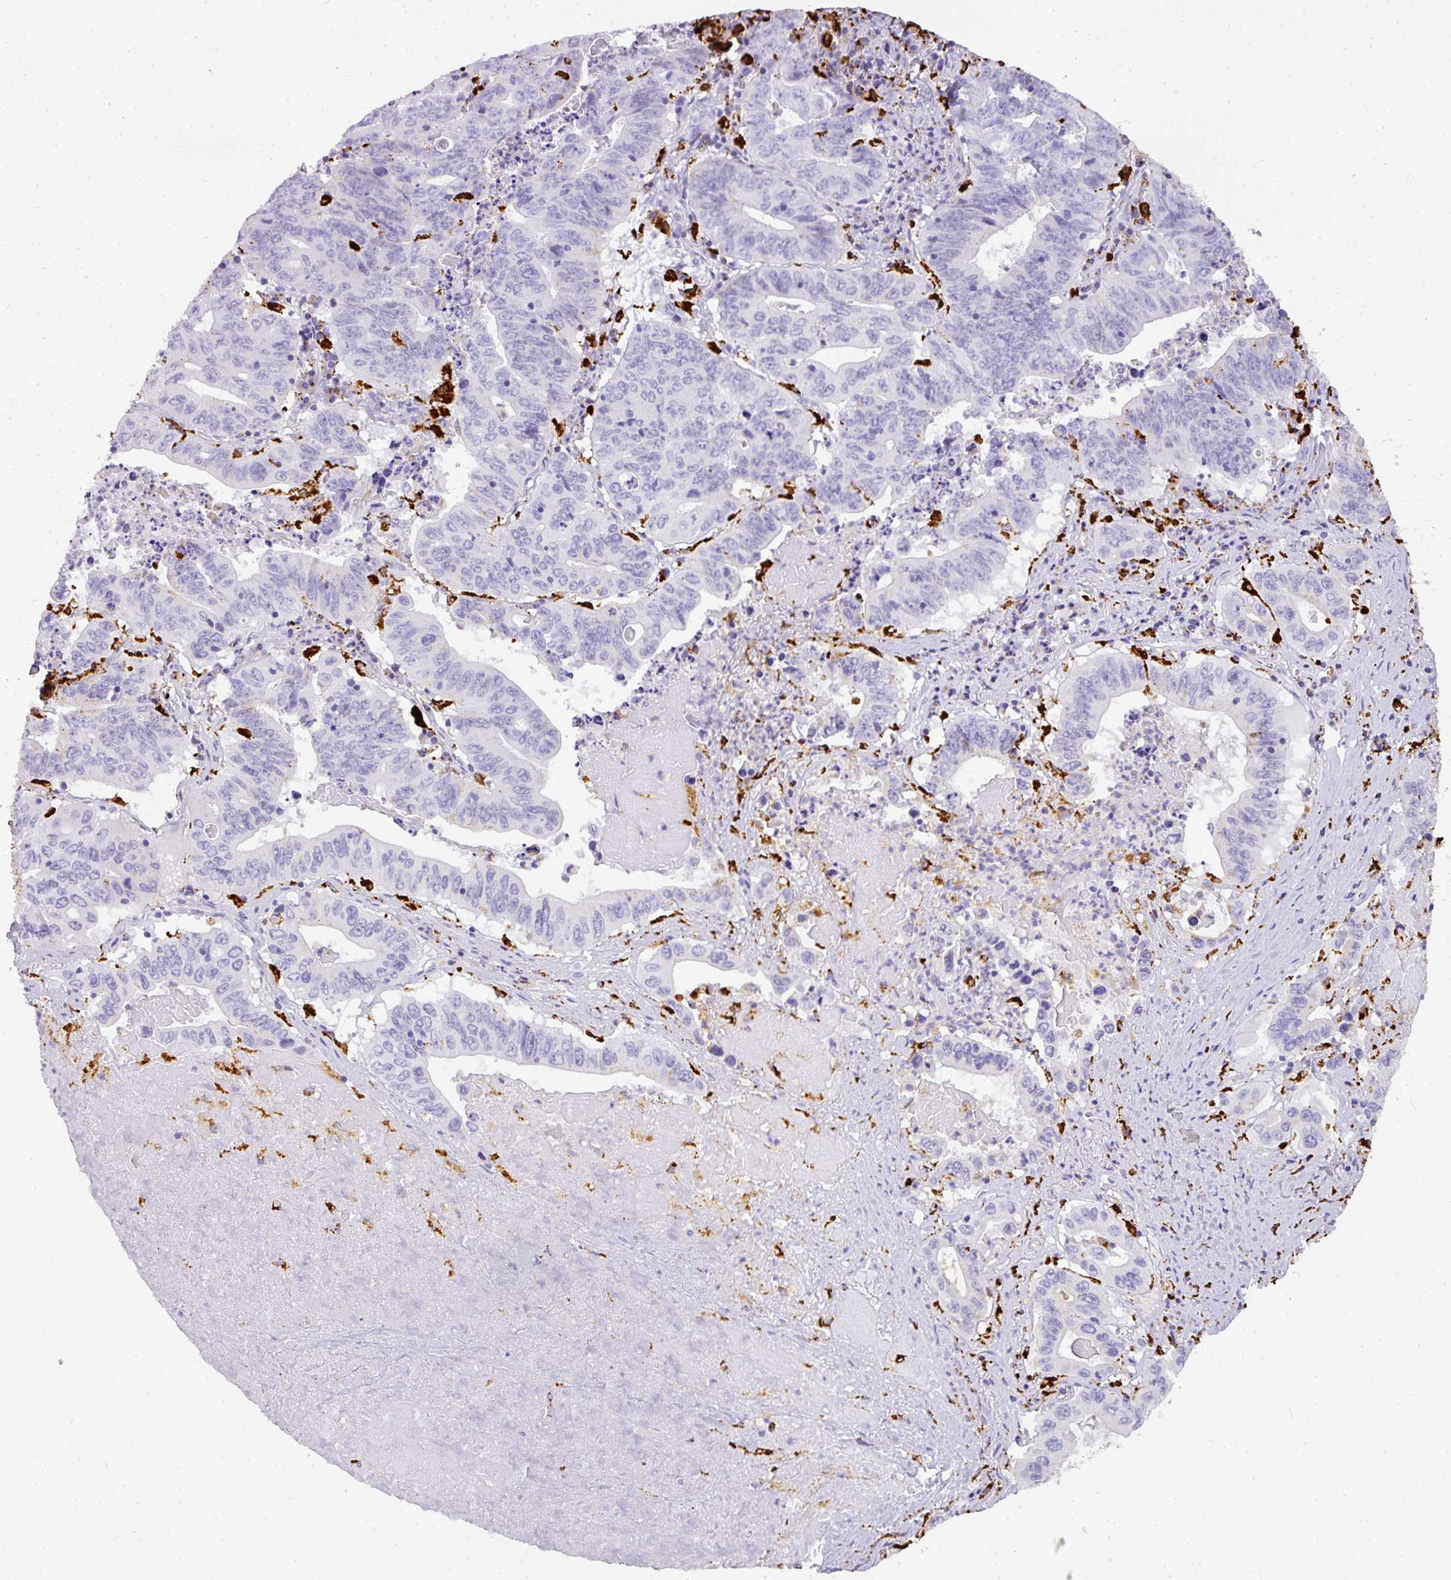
{"staining": {"intensity": "negative", "quantity": "none", "location": "none"}, "tissue": "lung cancer", "cell_type": "Tumor cells", "image_type": "cancer", "snomed": [{"axis": "morphology", "description": "Adenocarcinoma, NOS"}, {"axis": "topography", "description": "Lung"}], "caption": "A high-resolution micrograph shows immunohistochemistry (IHC) staining of lung cancer, which demonstrates no significant positivity in tumor cells.", "gene": "MMACHC", "patient": {"sex": "female", "age": 60}}